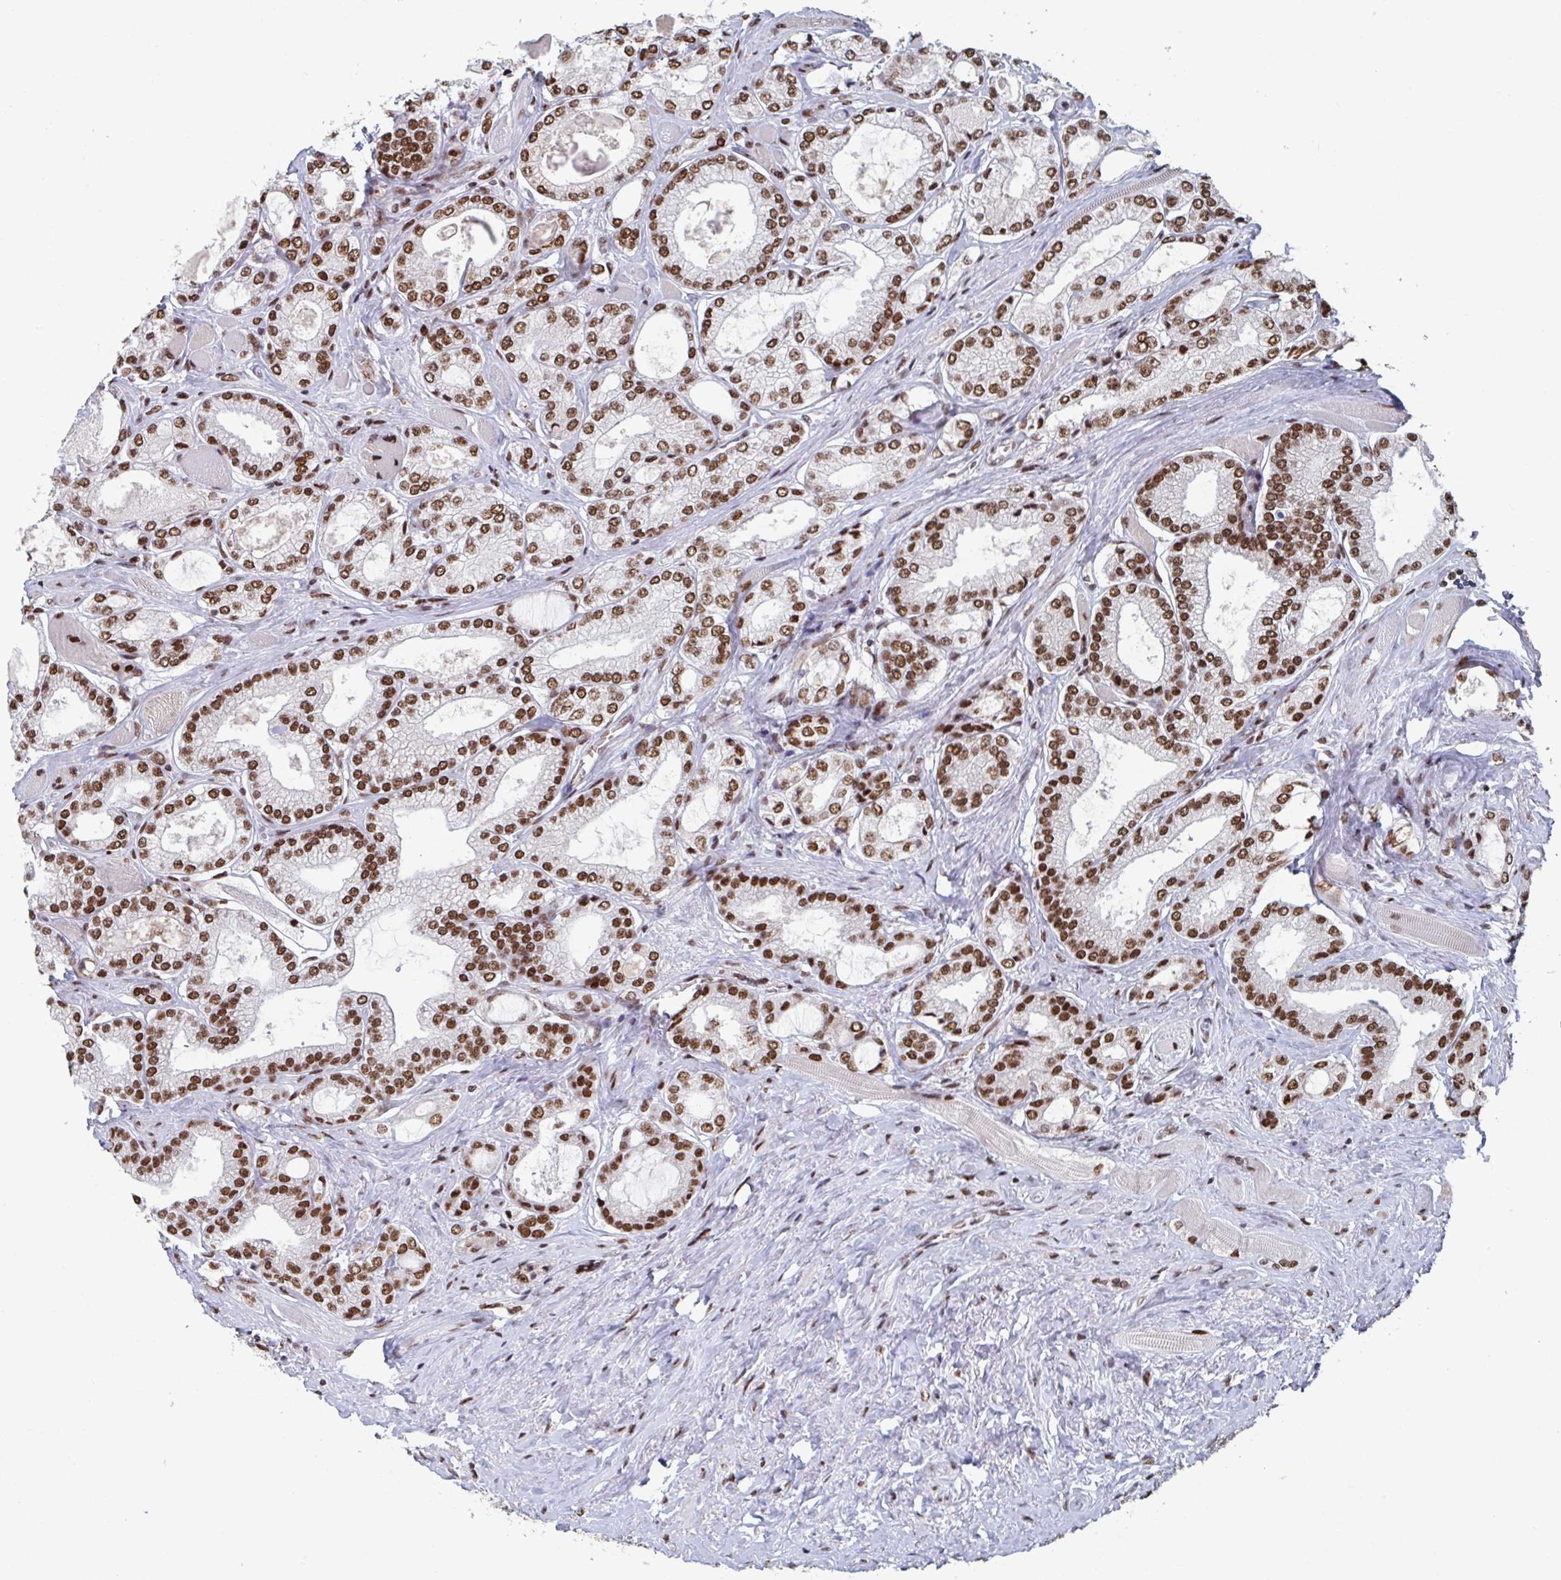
{"staining": {"intensity": "strong", "quantity": ">75%", "location": "nuclear"}, "tissue": "prostate cancer", "cell_type": "Tumor cells", "image_type": "cancer", "snomed": [{"axis": "morphology", "description": "Adenocarcinoma, High grade"}, {"axis": "topography", "description": "Prostate"}], "caption": "Immunohistochemistry (IHC) of human prostate cancer shows high levels of strong nuclear expression in about >75% of tumor cells.", "gene": "ZNF607", "patient": {"sex": "male", "age": 68}}